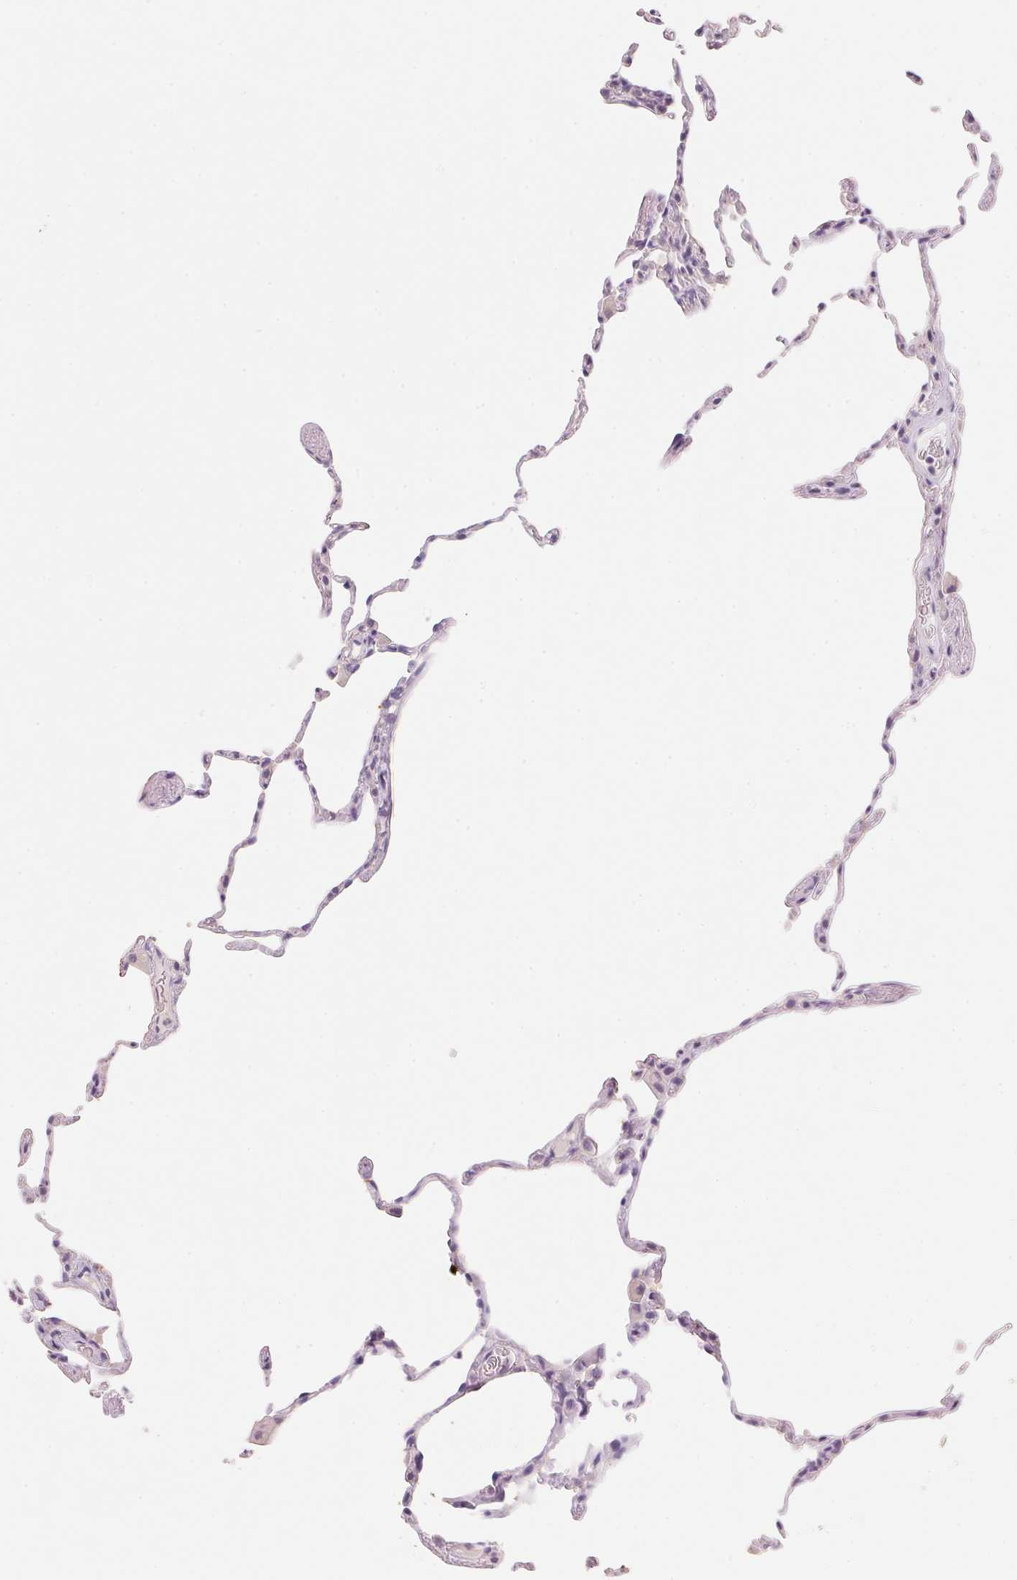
{"staining": {"intensity": "negative", "quantity": "none", "location": "none"}, "tissue": "lung", "cell_type": "Alveolar cells", "image_type": "normal", "snomed": [{"axis": "morphology", "description": "Normal tissue, NOS"}, {"axis": "topography", "description": "Lung"}], "caption": "IHC of benign lung displays no staining in alveolar cells. The staining was performed using DAB (3,3'-diaminobenzidine) to visualize the protein expression in brown, while the nuclei were stained in blue with hematoxylin (Magnification: 20x).", "gene": "ACP3", "patient": {"sex": "female", "age": 57}}